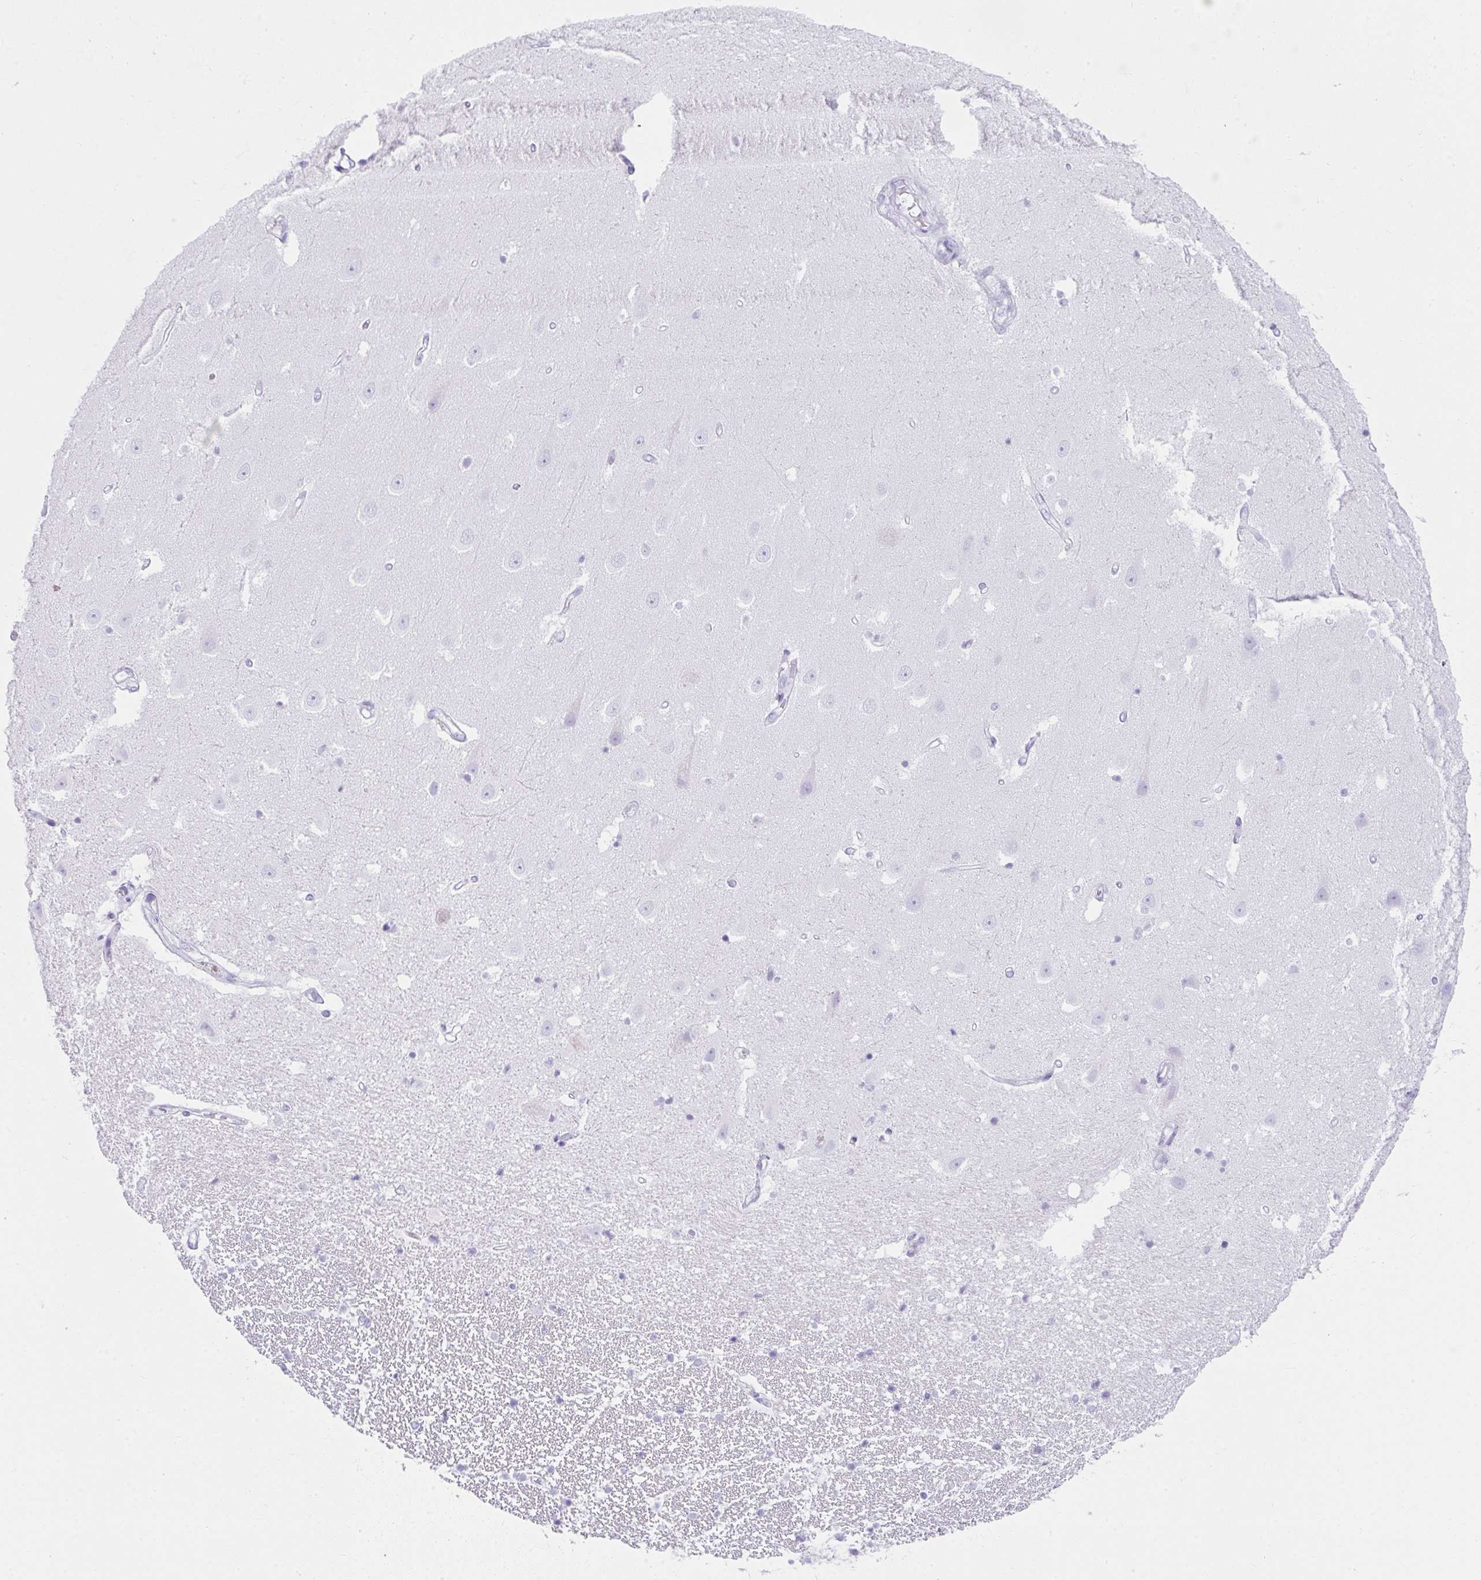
{"staining": {"intensity": "negative", "quantity": "none", "location": "none"}, "tissue": "hippocampus", "cell_type": "Glial cells", "image_type": "normal", "snomed": [{"axis": "morphology", "description": "Normal tissue, NOS"}, {"axis": "topography", "description": "Hippocampus"}], "caption": "High magnification brightfield microscopy of normal hippocampus stained with DAB (brown) and counterstained with hematoxylin (blue): glial cells show no significant staining.", "gene": "CDADC1", "patient": {"sex": "male", "age": 63}}